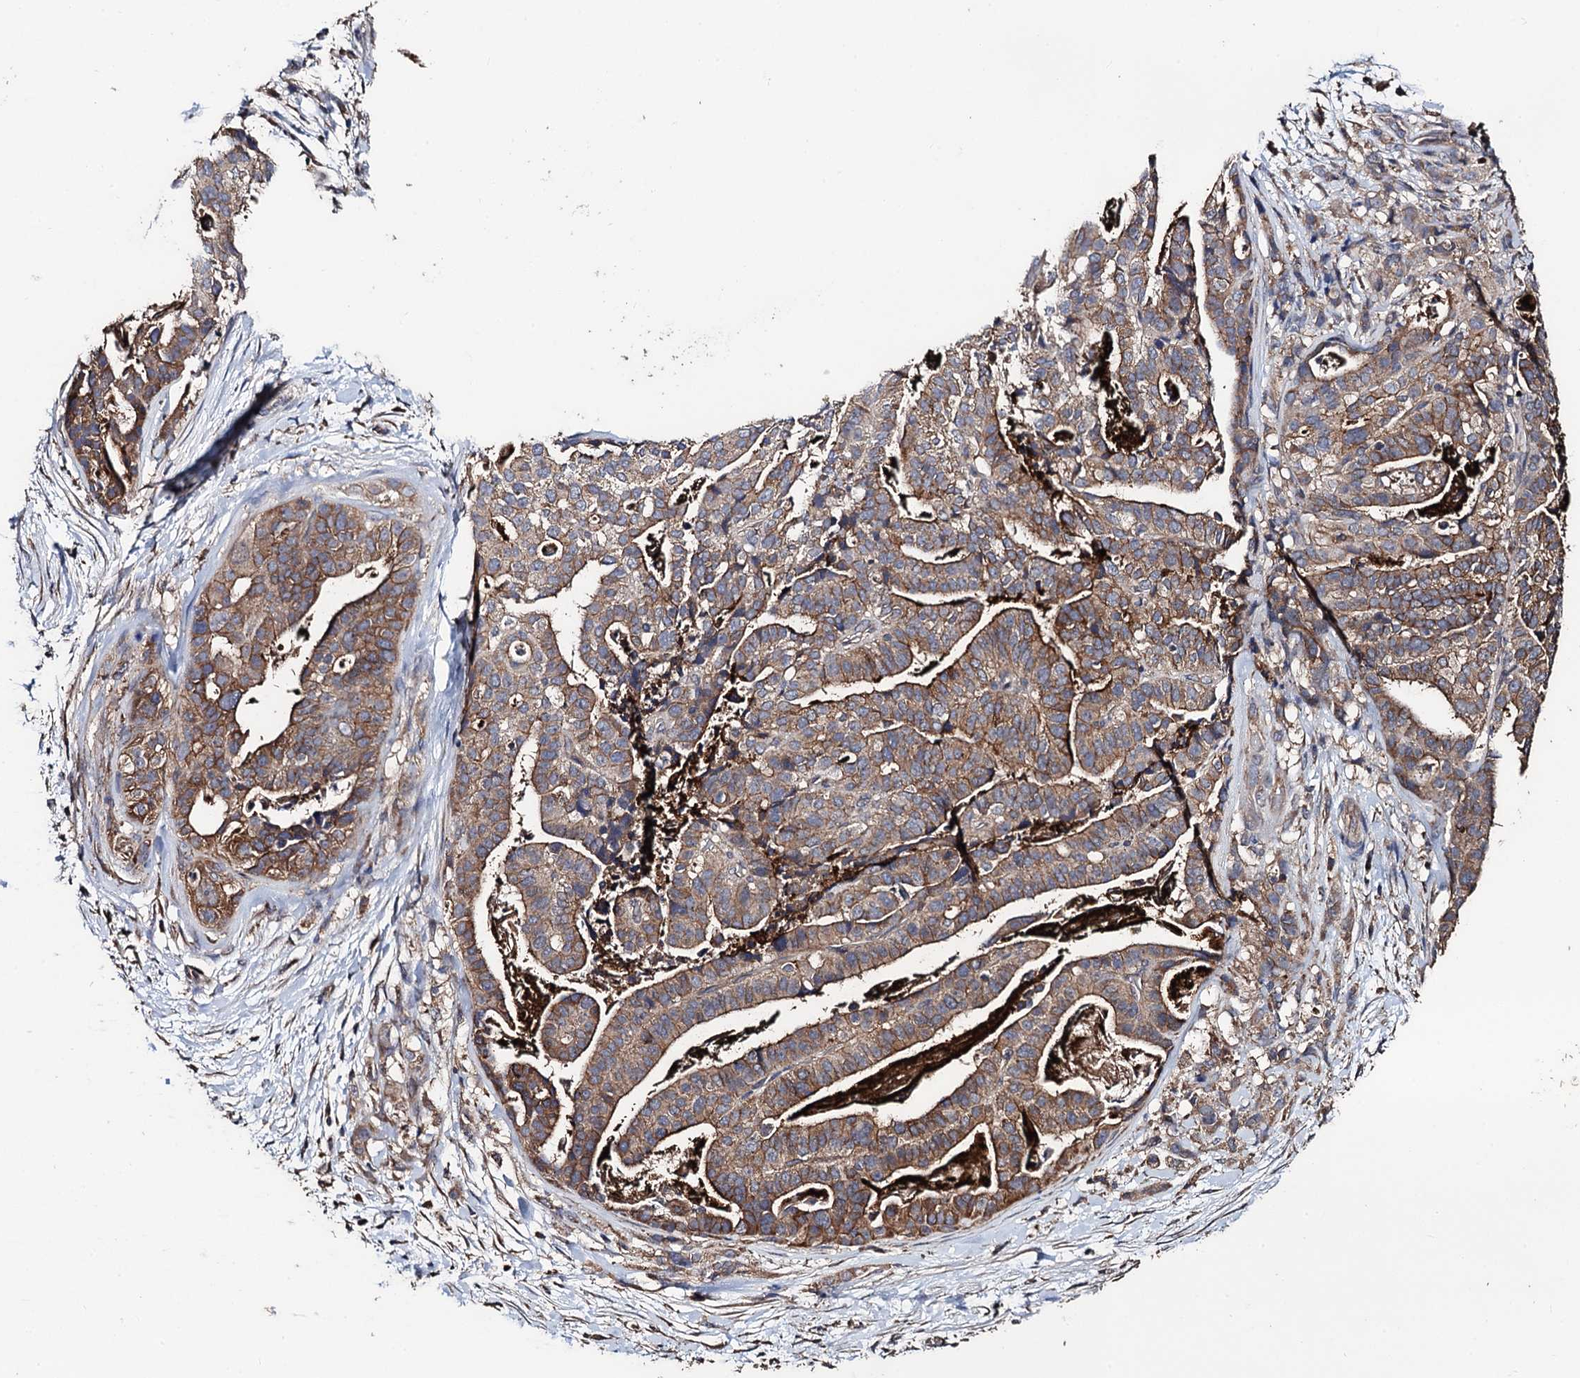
{"staining": {"intensity": "moderate", "quantity": ">75%", "location": "cytoplasmic/membranous"}, "tissue": "stomach cancer", "cell_type": "Tumor cells", "image_type": "cancer", "snomed": [{"axis": "morphology", "description": "Adenocarcinoma, NOS"}, {"axis": "topography", "description": "Stomach"}], "caption": "Moderate cytoplasmic/membranous protein positivity is identified in about >75% of tumor cells in adenocarcinoma (stomach). (brown staining indicates protein expression, while blue staining denotes nuclei).", "gene": "PPTC7", "patient": {"sex": "male", "age": 48}}